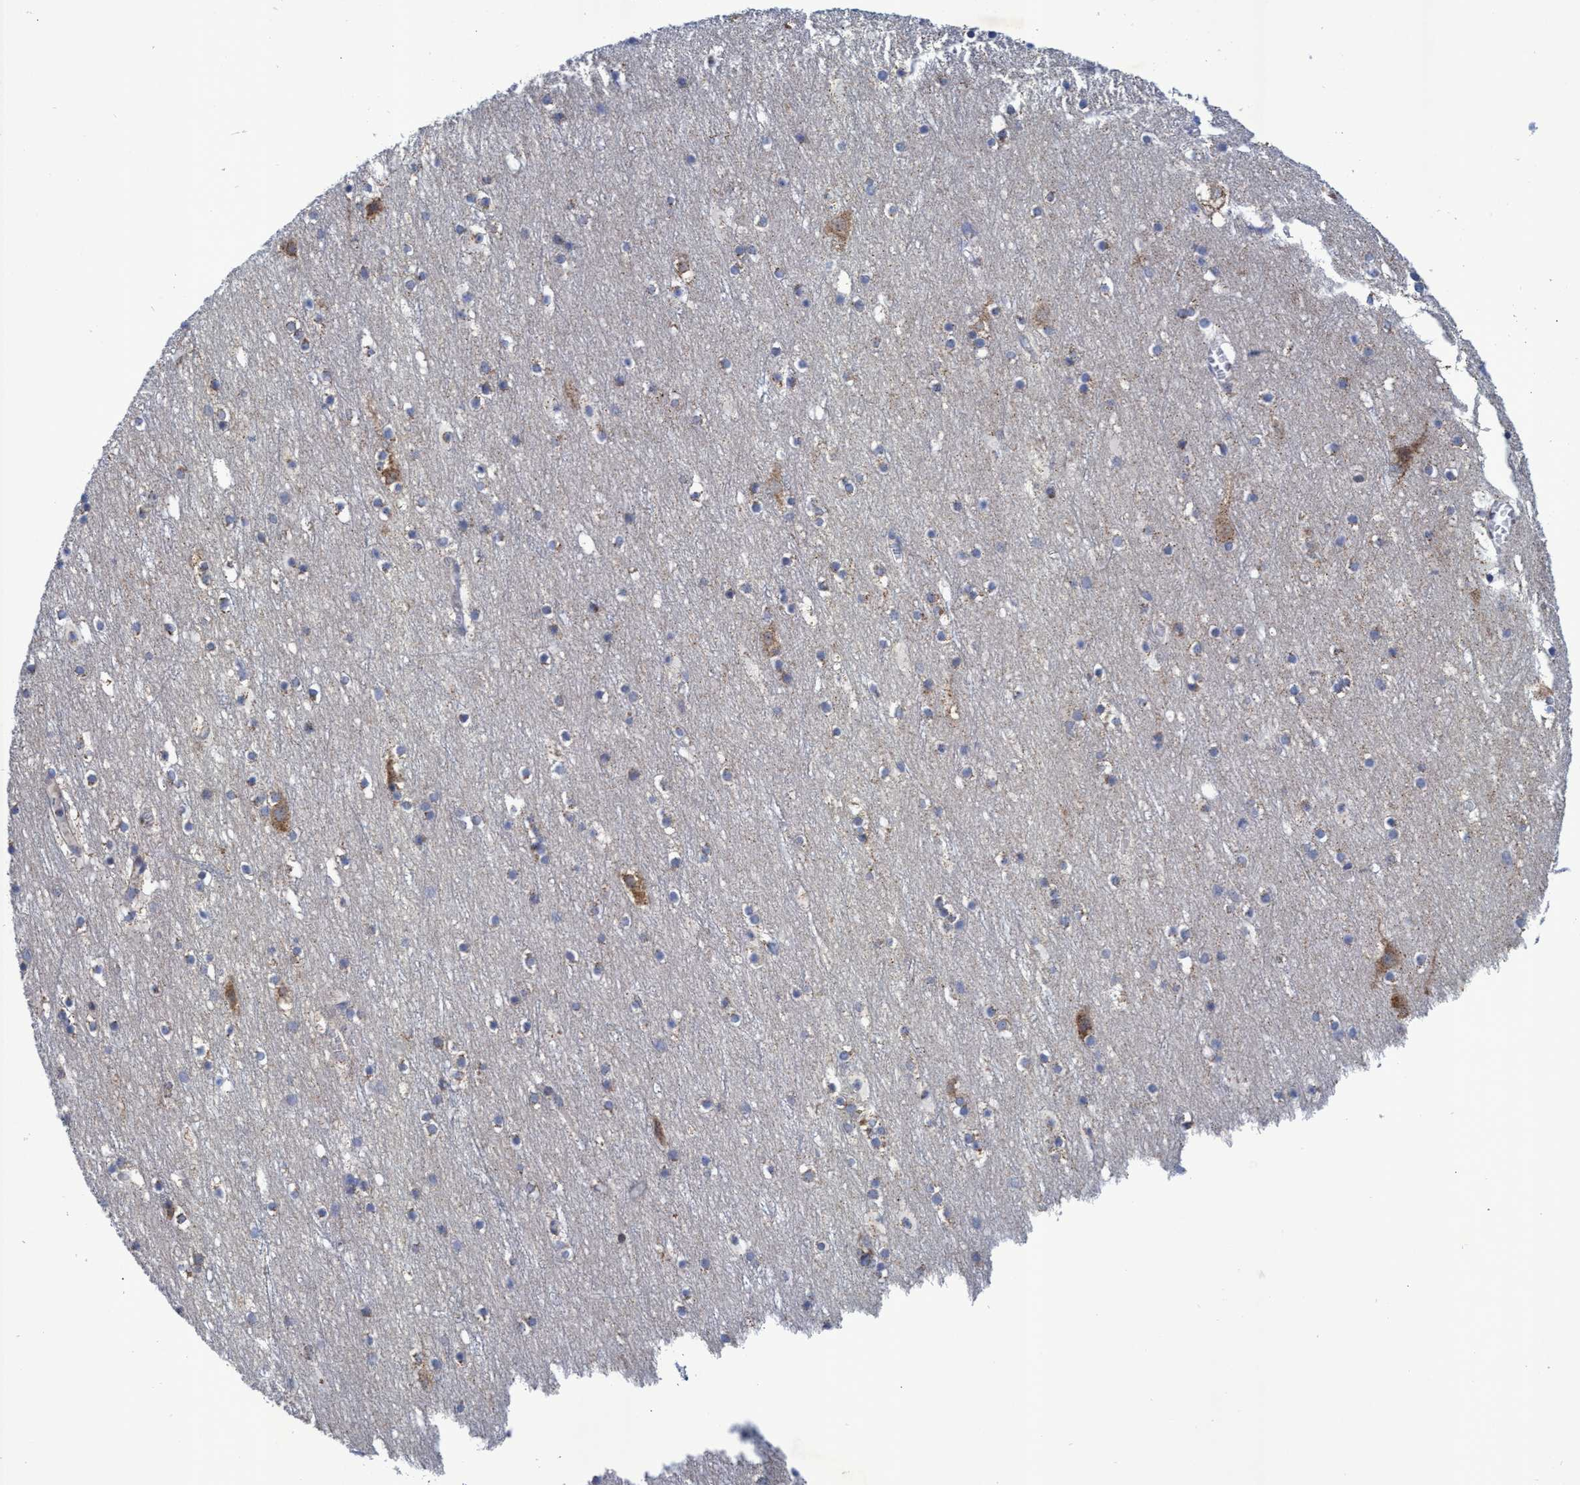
{"staining": {"intensity": "negative", "quantity": "none", "location": "none"}, "tissue": "cerebral cortex", "cell_type": "Endothelial cells", "image_type": "normal", "snomed": [{"axis": "morphology", "description": "Normal tissue, NOS"}, {"axis": "topography", "description": "Cerebral cortex"}], "caption": "Immunohistochemical staining of unremarkable human cerebral cortex shows no significant positivity in endothelial cells.", "gene": "NAT16", "patient": {"sex": "male", "age": 45}}